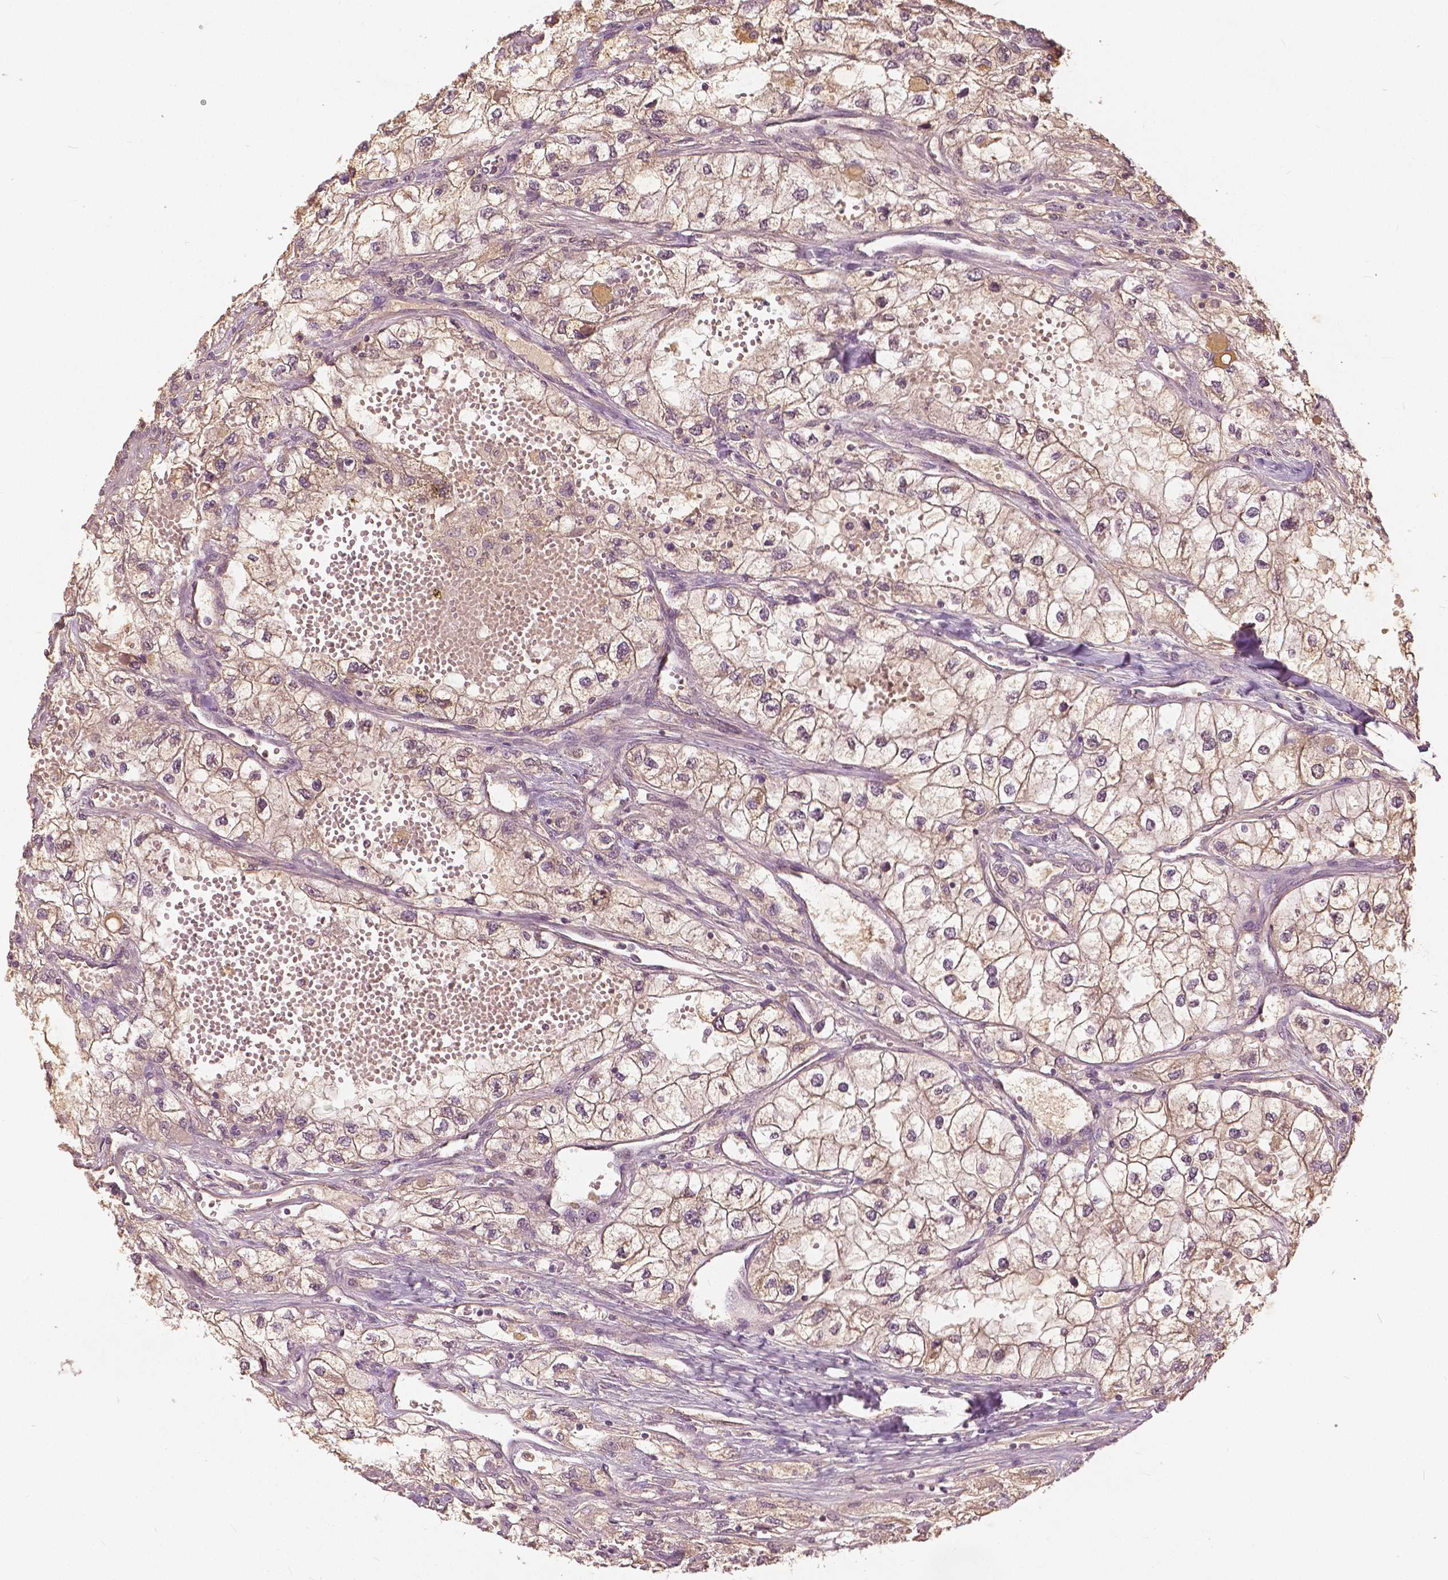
{"staining": {"intensity": "weak", "quantity": "25%-75%", "location": "cytoplasmic/membranous"}, "tissue": "renal cancer", "cell_type": "Tumor cells", "image_type": "cancer", "snomed": [{"axis": "morphology", "description": "Adenocarcinoma, NOS"}, {"axis": "topography", "description": "Kidney"}], "caption": "IHC photomicrograph of renal cancer (adenocarcinoma) stained for a protein (brown), which exhibits low levels of weak cytoplasmic/membranous staining in about 25%-75% of tumor cells.", "gene": "ANGPTL4", "patient": {"sex": "male", "age": 59}}